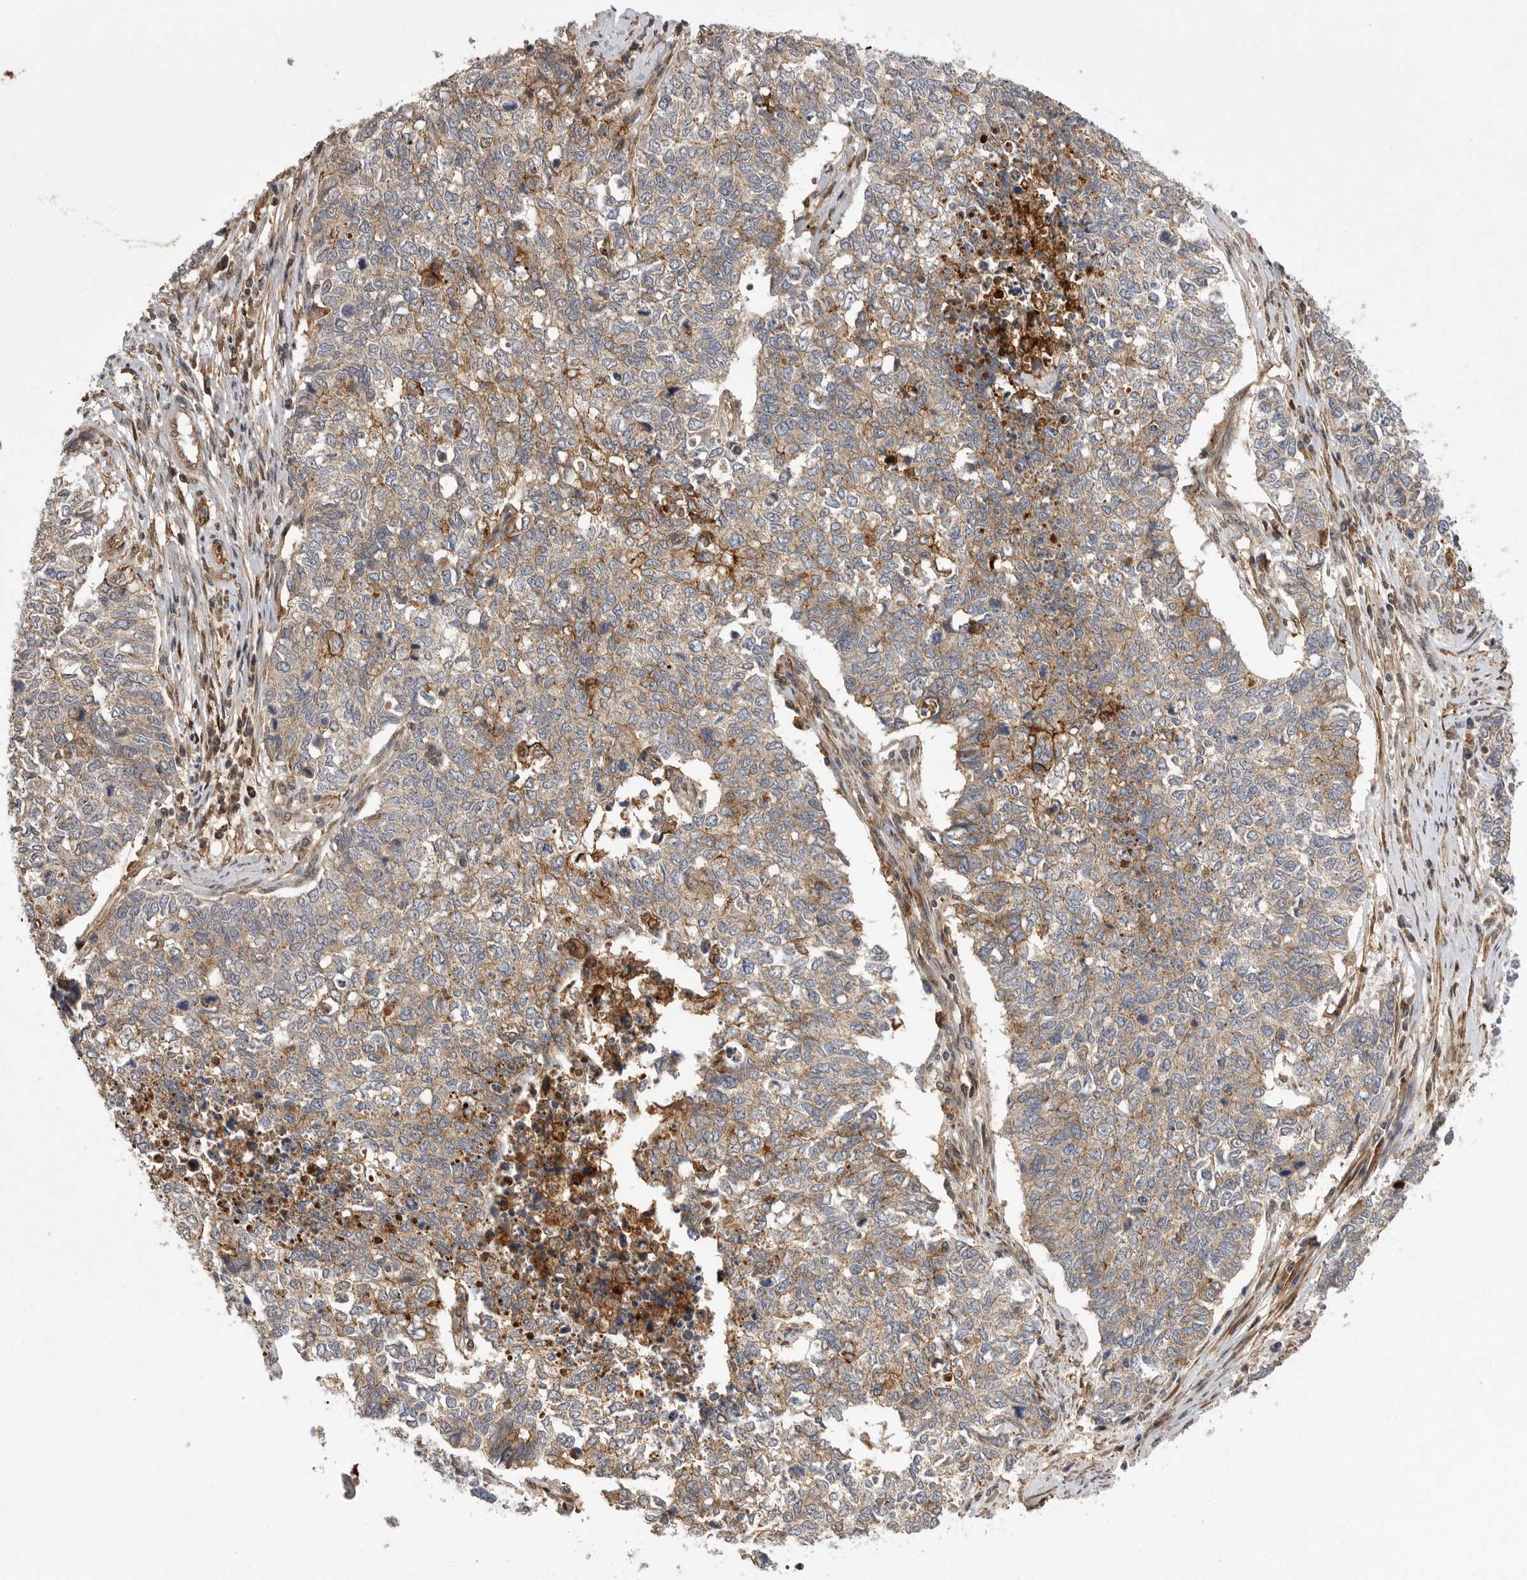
{"staining": {"intensity": "moderate", "quantity": ">75%", "location": "cytoplasmic/membranous"}, "tissue": "cervical cancer", "cell_type": "Tumor cells", "image_type": "cancer", "snomed": [{"axis": "morphology", "description": "Squamous cell carcinoma, NOS"}, {"axis": "topography", "description": "Cervix"}], "caption": "High-magnification brightfield microscopy of cervical cancer stained with DAB (3,3'-diaminobenzidine) (brown) and counterstained with hematoxylin (blue). tumor cells exhibit moderate cytoplasmic/membranous expression is identified in approximately>75% of cells. Nuclei are stained in blue.", "gene": "NECTIN1", "patient": {"sex": "female", "age": 63}}